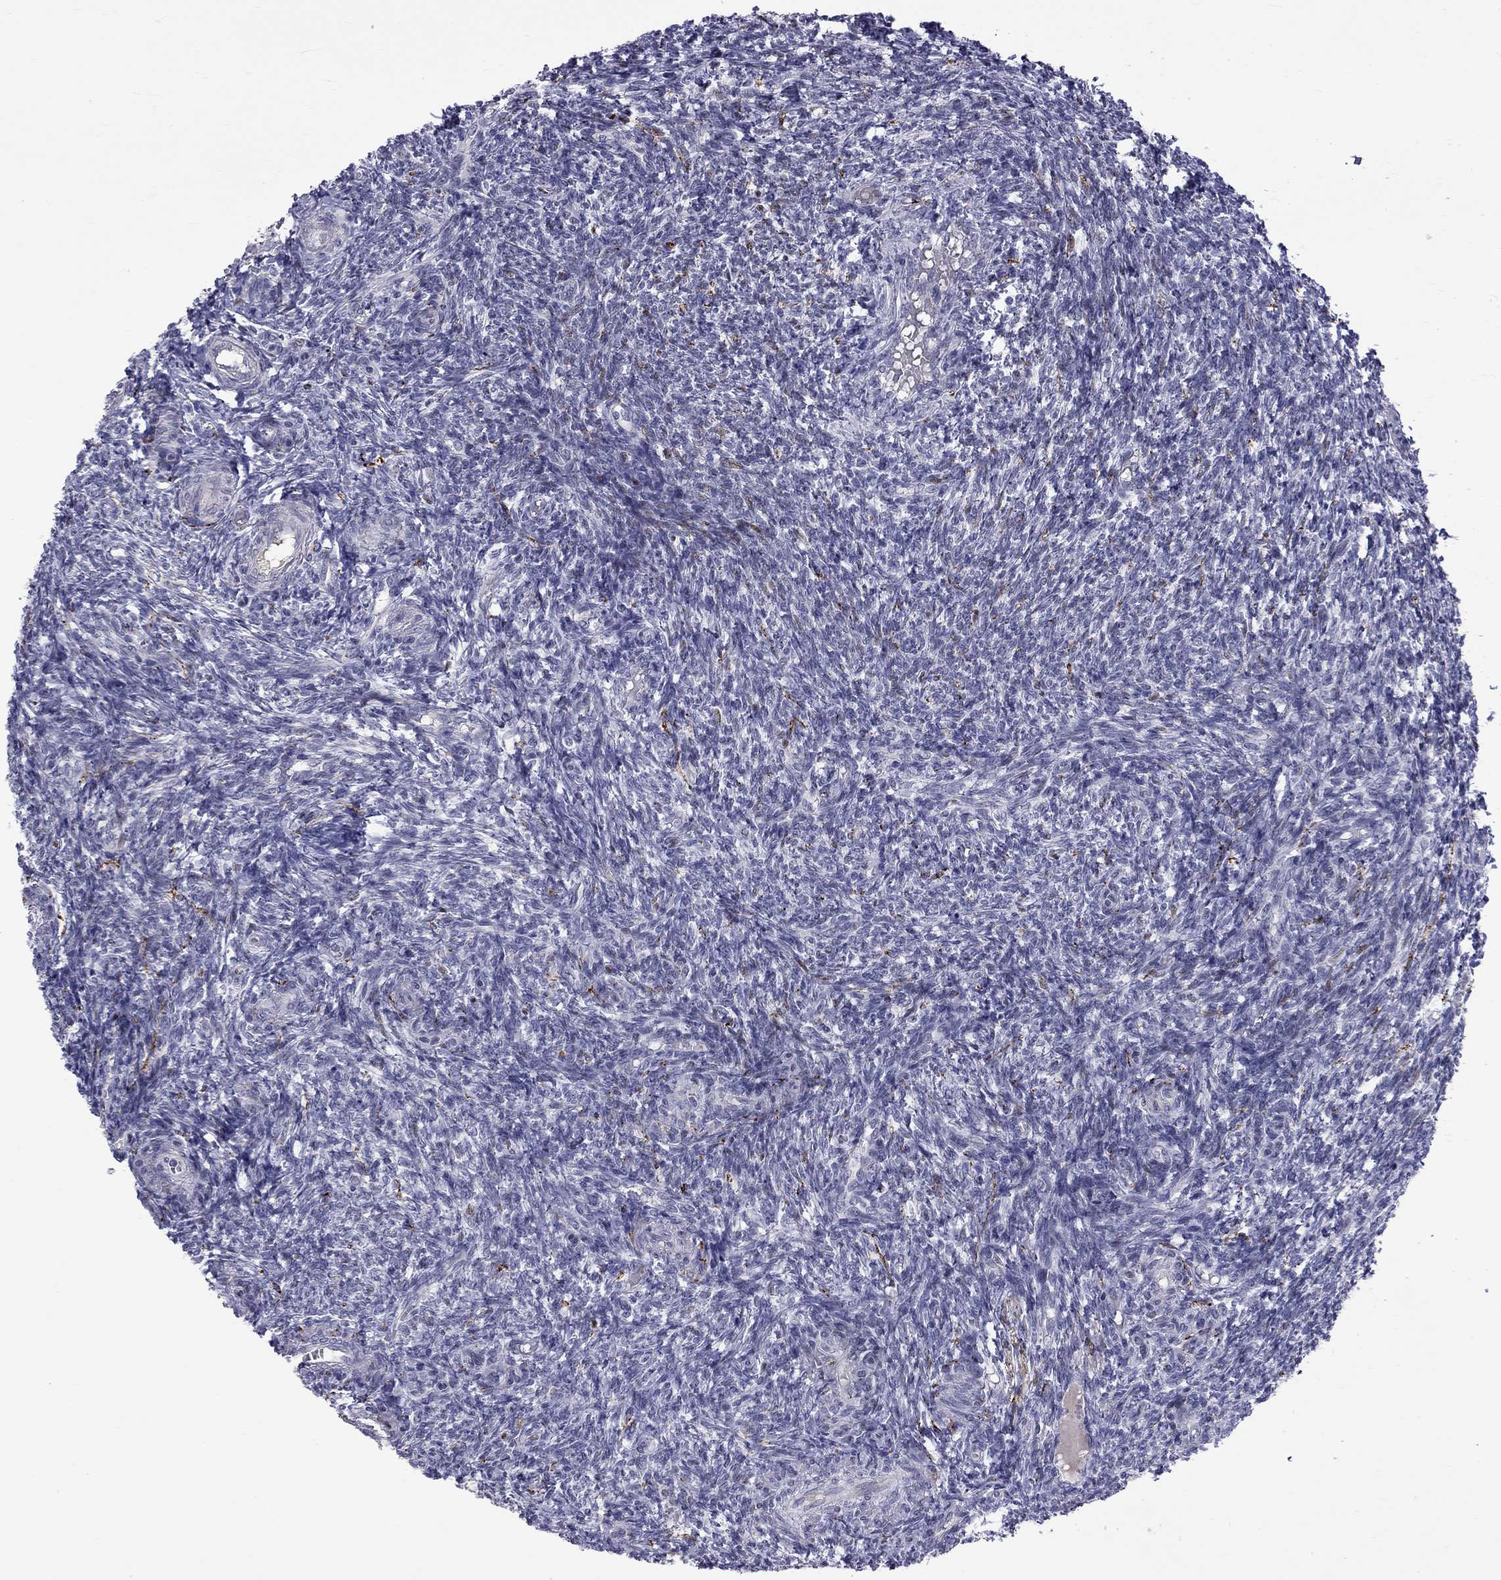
{"staining": {"intensity": "negative", "quantity": "none", "location": "none"}, "tissue": "ovary", "cell_type": "Ovarian stroma cells", "image_type": "normal", "snomed": [{"axis": "morphology", "description": "Normal tissue, NOS"}, {"axis": "topography", "description": "Ovary"}], "caption": "IHC photomicrograph of normal ovary stained for a protein (brown), which demonstrates no staining in ovarian stroma cells.", "gene": "RTL9", "patient": {"sex": "female", "age": 39}}